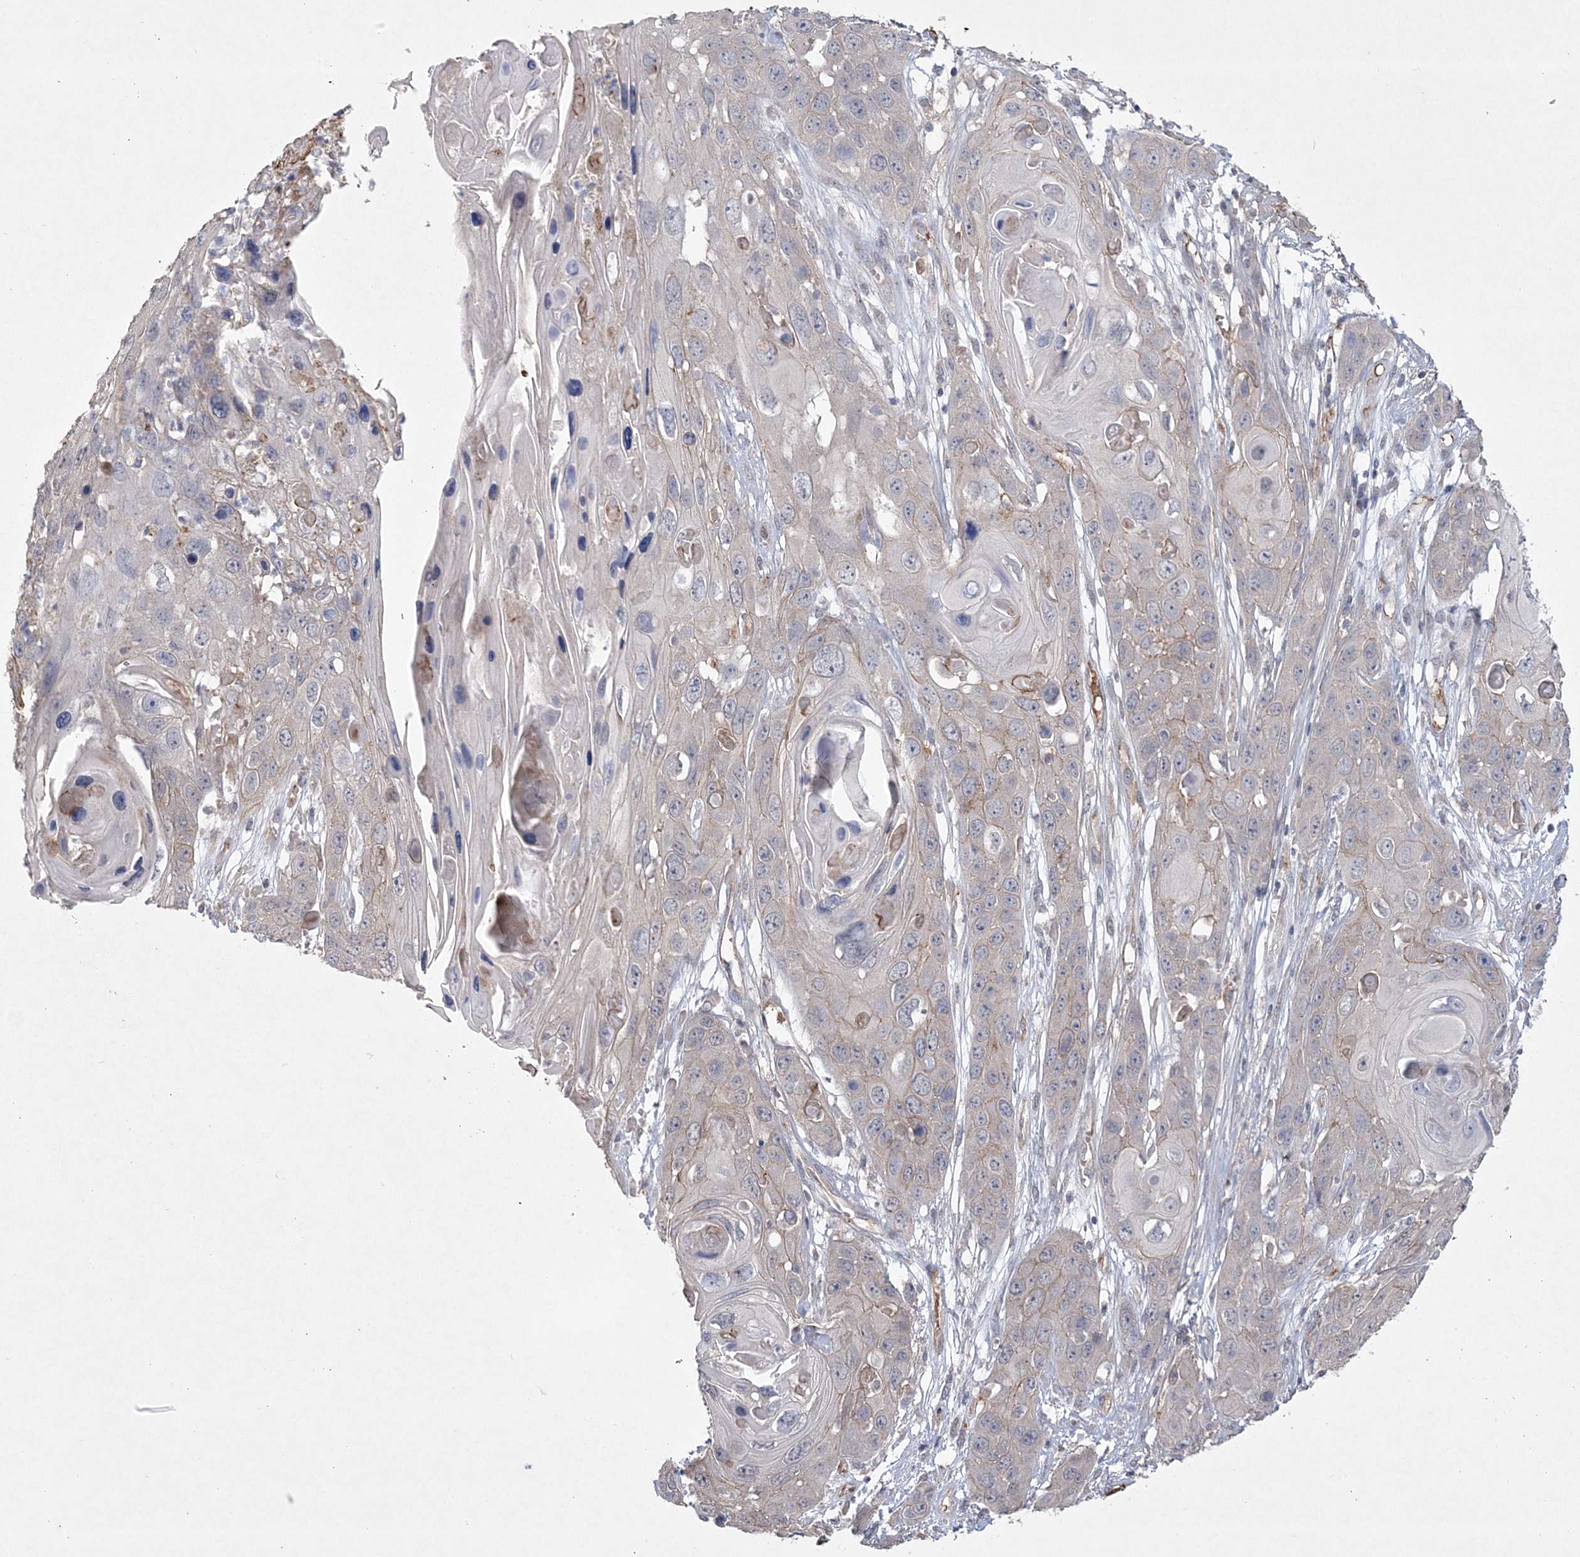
{"staining": {"intensity": "weak", "quantity": "<25%", "location": "cytoplasmic/membranous"}, "tissue": "skin cancer", "cell_type": "Tumor cells", "image_type": "cancer", "snomed": [{"axis": "morphology", "description": "Squamous cell carcinoma, NOS"}, {"axis": "topography", "description": "Skin"}], "caption": "DAB (3,3'-diaminobenzidine) immunohistochemical staining of human skin squamous cell carcinoma exhibits no significant staining in tumor cells.", "gene": "DPCD", "patient": {"sex": "male", "age": 55}}